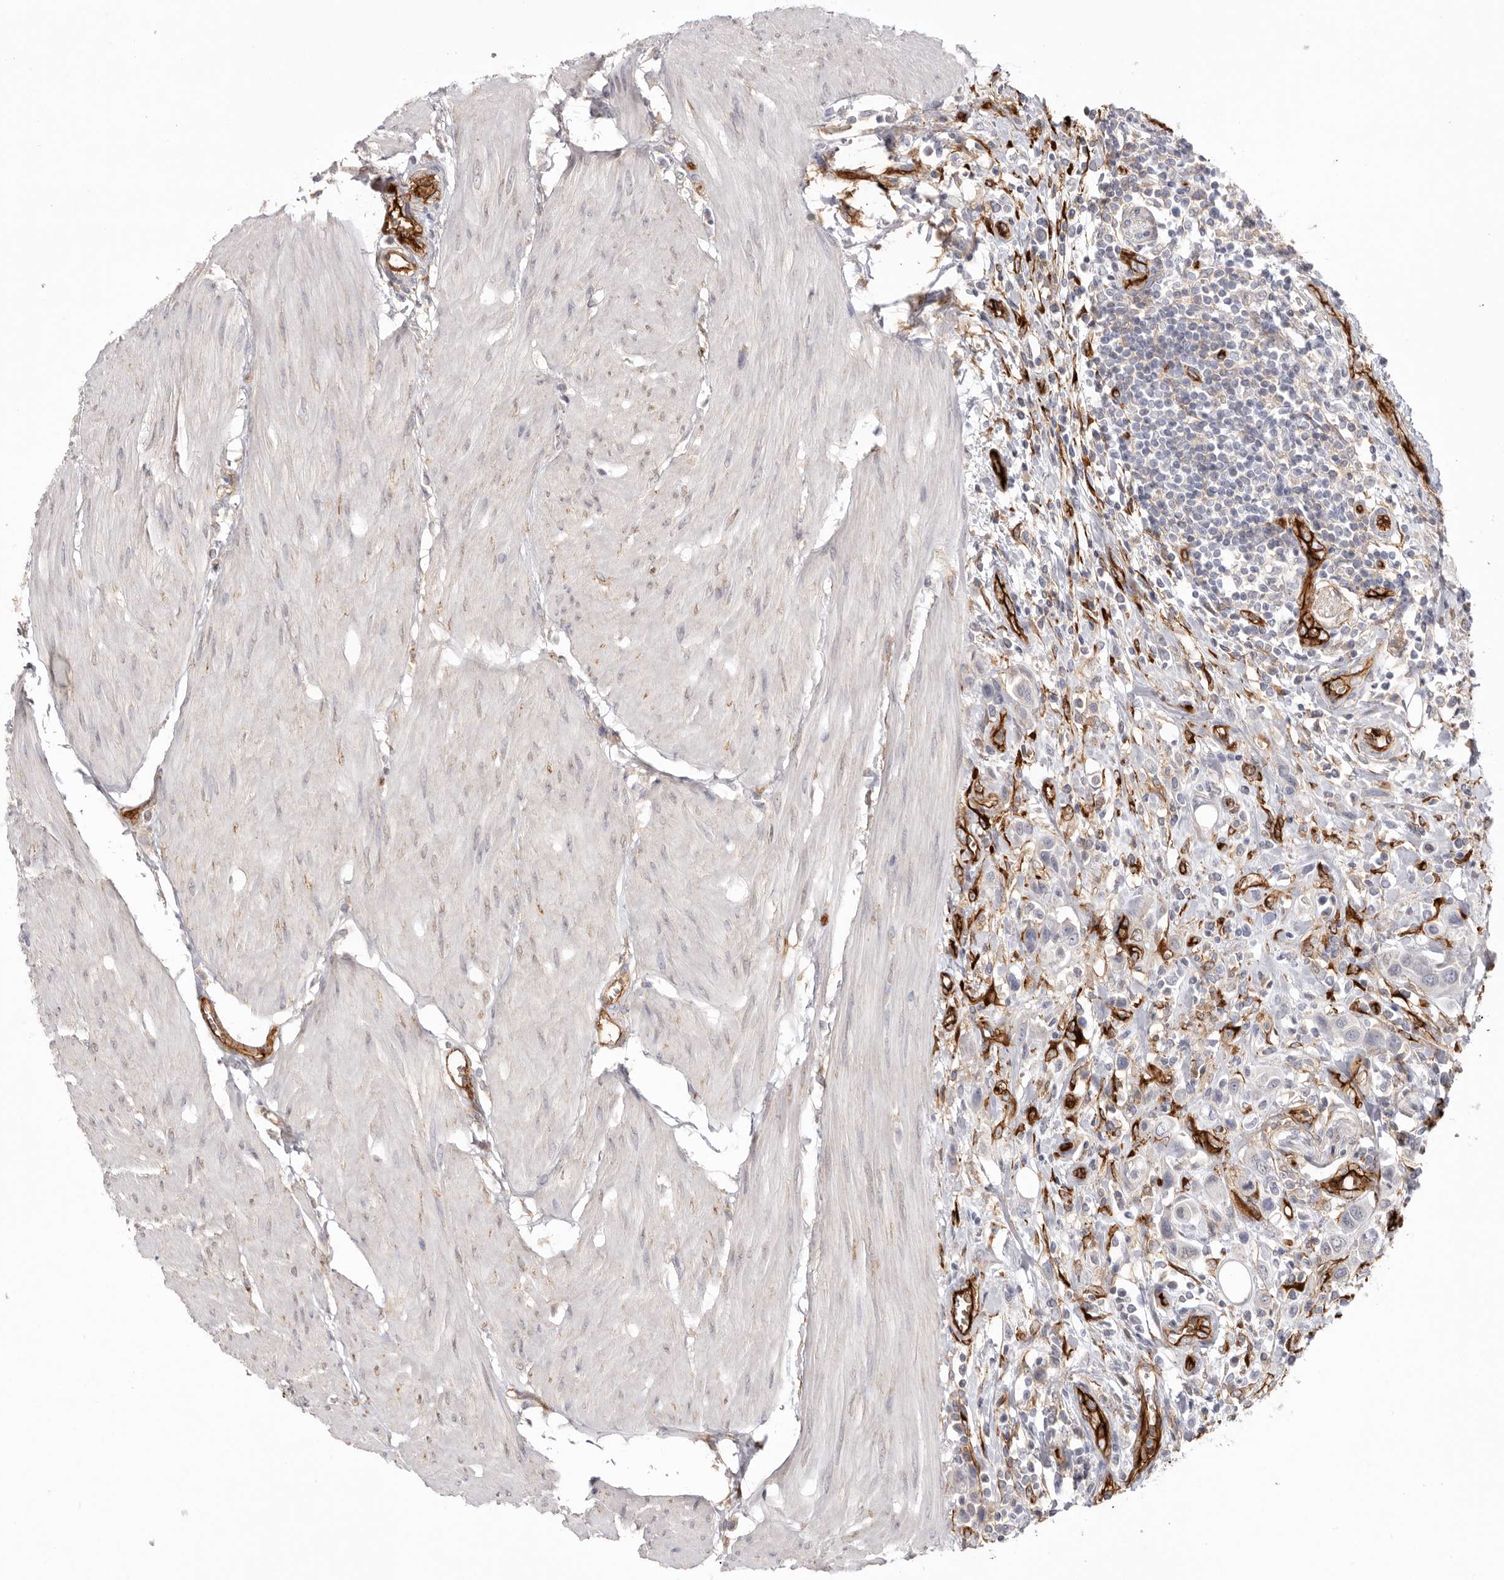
{"staining": {"intensity": "negative", "quantity": "none", "location": "none"}, "tissue": "urothelial cancer", "cell_type": "Tumor cells", "image_type": "cancer", "snomed": [{"axis": "morphology", "description": "Urothelial carcinoma, High grade"}, {"axis": "topography", "description": "Urinary bladder"}], "caption": "The immunohistochemistry (IHC) histopathology image has no significant positivity in tumor cells of urothelial carcinoma (high-grade) tissue.", "gene": "LRRC66", "patient": {"sex": "male", "age": 50}}